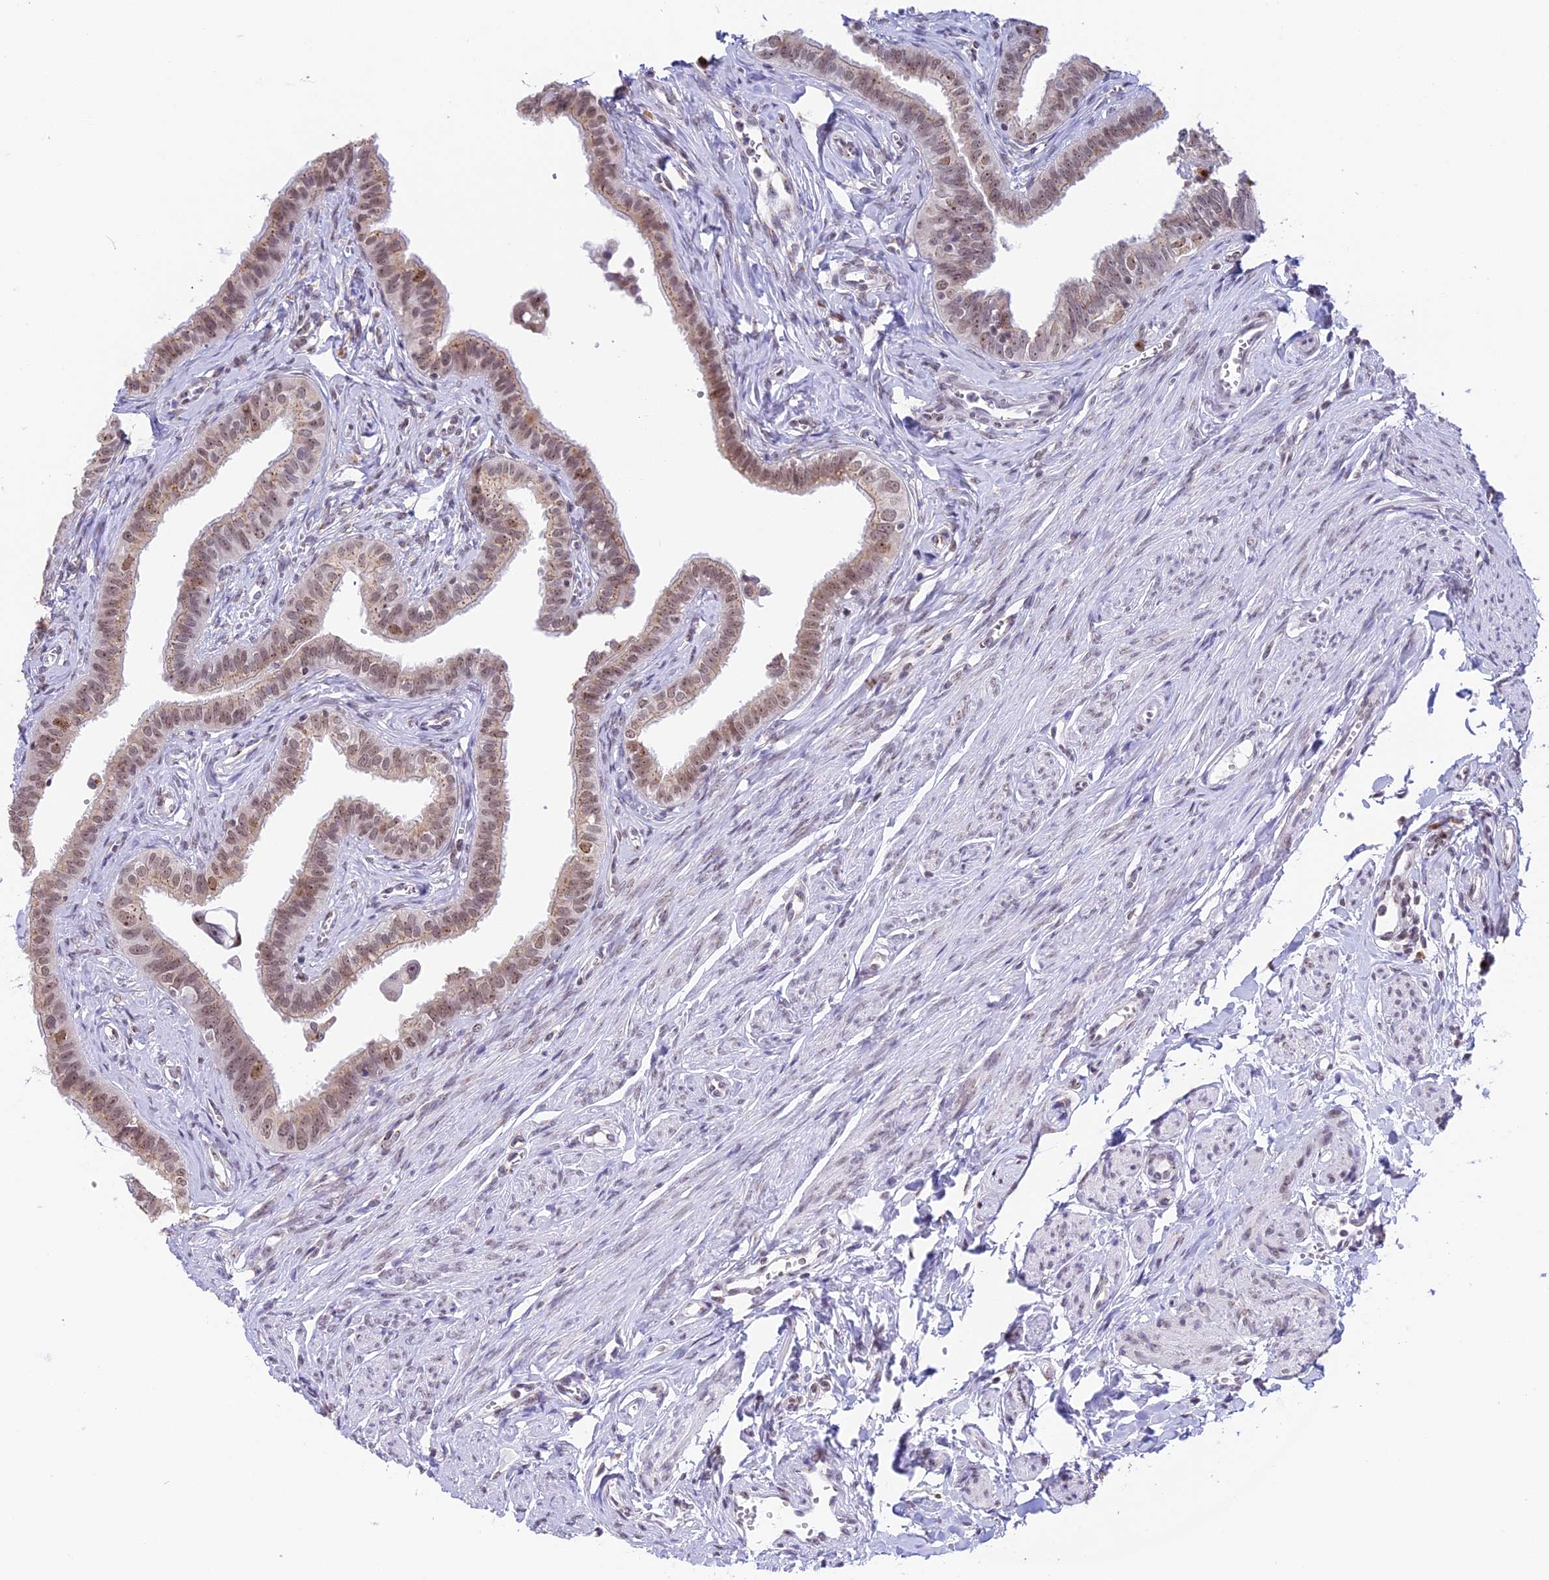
{"staining": {"intensity": "moderate", "quantity": ">75%", "location": "cytoplasmic/membranous,nuclear"}, "tissue": "fallopian tube", "cell_type": "Glandular cells", "image_type": "normal", "snomed": [{"axis": "morphology", "description": "Normal tissue, NOS"}, {"axis": "morphology", "description": "Carcinoma, NOS"}, {"axis": "topography", "description": "Fallopian tube"}, {"axis": "topography", "description": "Ovary"}], "caption": "This image demonstrates benign fallopian tube stained with immunohistochemistry (IHC) to label a protein in brown. The cytoplasmic/membranous,nuclear of glandular cells show moderate positivity for the protein. Nuclei are counter-stained blue.", "gene": "HEATR5B", "patient": {"sex": "female", "age": 59}}